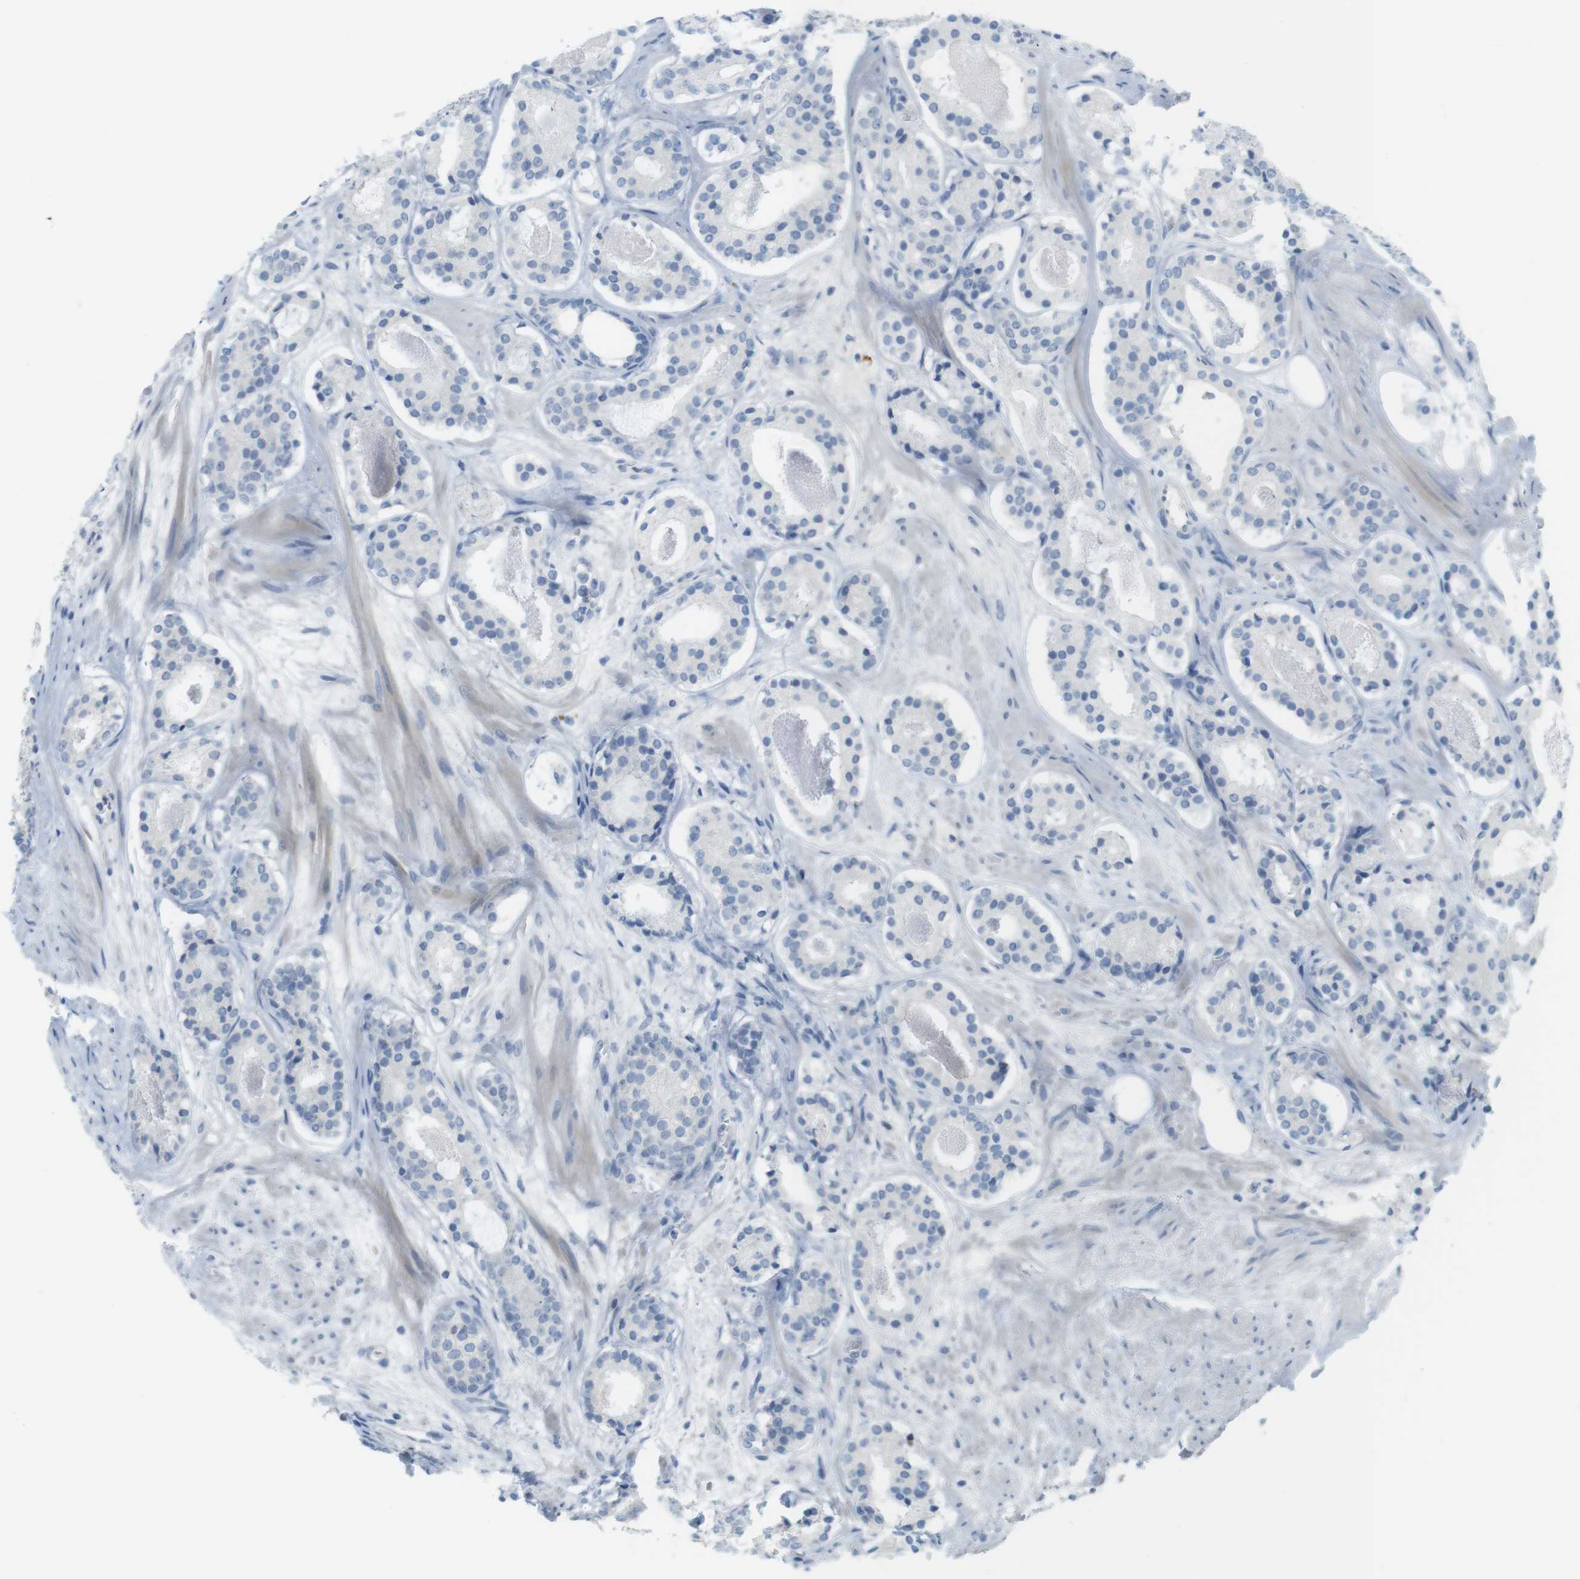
{"staining": {"intensity": "negative", "quantity": "none", "location": "none"}, "tissue": "prostate cancer", "cell_type": "Tumor cells", "image_type": "cancer", "snomed": [{"axis": "morphology", "description": "Adenocarcinoma, Low grade"}, {"axis": "topography", "description": "Prostate"}], "caption": "DAB (3,3'-diaminobenzidine) immunohistochemical staining of human adenocarcinoma (low-grade) (prostate) demonstrates no significant expression in tumor cells.", "gene": "CREB3L2", "patient": {"sex": "male", "age": 69}}